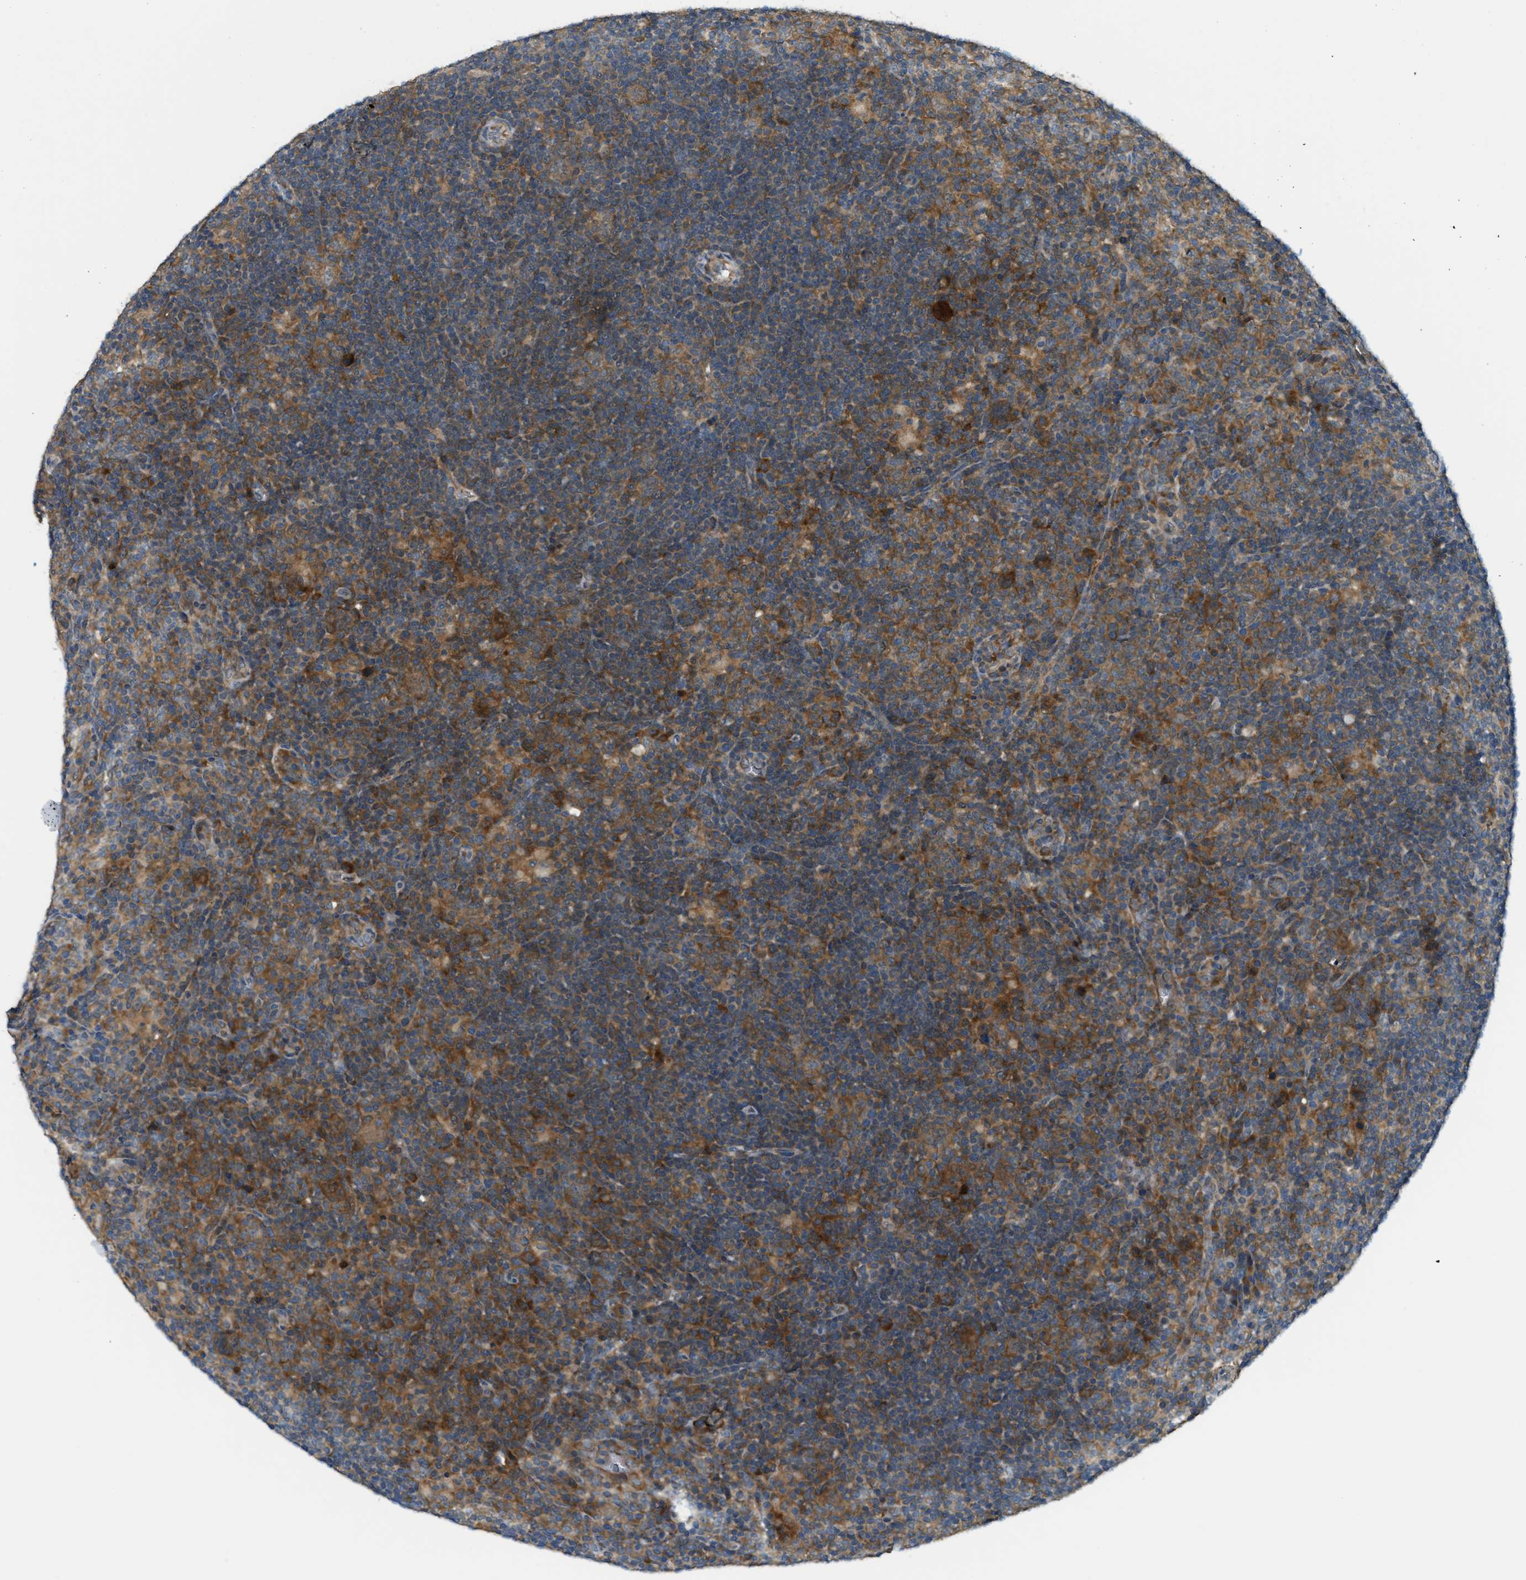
{"staining": {"intensity": "strong", "quantity": ">75%", "location": "cytoplasmic/membranous"}, "tissue": "lymphoma", "cell_type": "Tumor cells", "image_type": "cancer", "snomed": [{"axis": "morphology", "description": "Hodgkin's disease, NOS"}, {"axis": "topography", "description": "Lymph node"}], "caption": "Hodgkin's disease was stained to show a protein in brown. There is high levels of strong cytoplasmic/membranous expression in about >75% of tumor cells. The staining is performed using DAB brown chromogen to label protein expression. The nuclei are counter-stained blue using hematoxylin.", "gene": "PDCL3", "patient": {"sex": "female", "age": 57}}